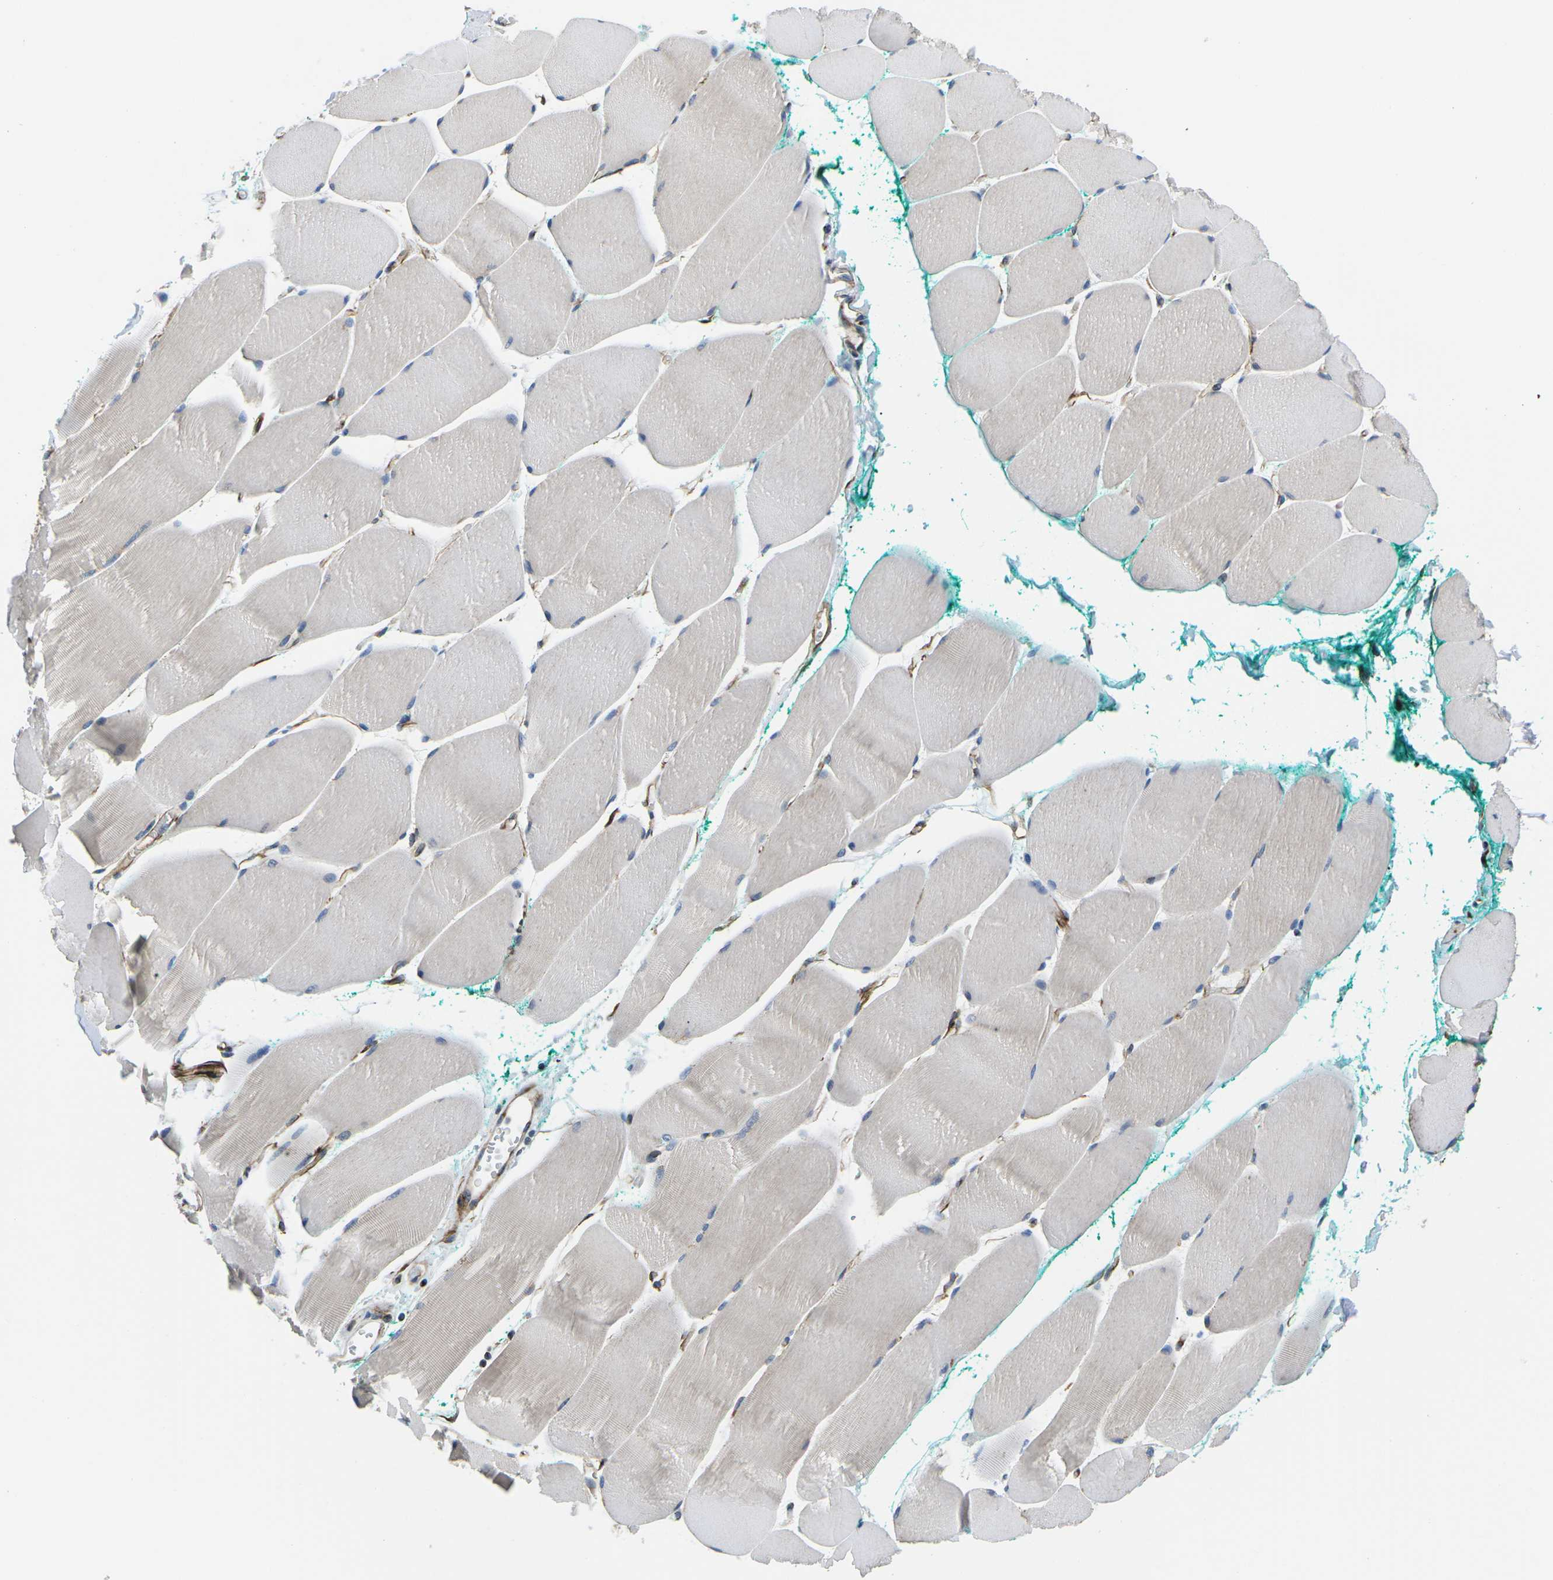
{"staining": {"intensity": "weak", "quantity": "<25%", "location": "cytoplasmic/membranous"}, "tissue": "skeletal muscle", "cell_type": "Myocytes", "image_type": "normal", "snomed": [{"axis": "morphology", "description": "Normal tissue, NOS"}, {"axis": "morphology", "description": "Squamous cell carcinoma, NOS"}, {"axis": "topography", "description": "Skeletal muscle"}], "caption": "IHC of benign human skeletal muscle exhibits no expression in myocytes.", "gene": "TMEFF2", "patient": {"sex": "male", "age": 51}}